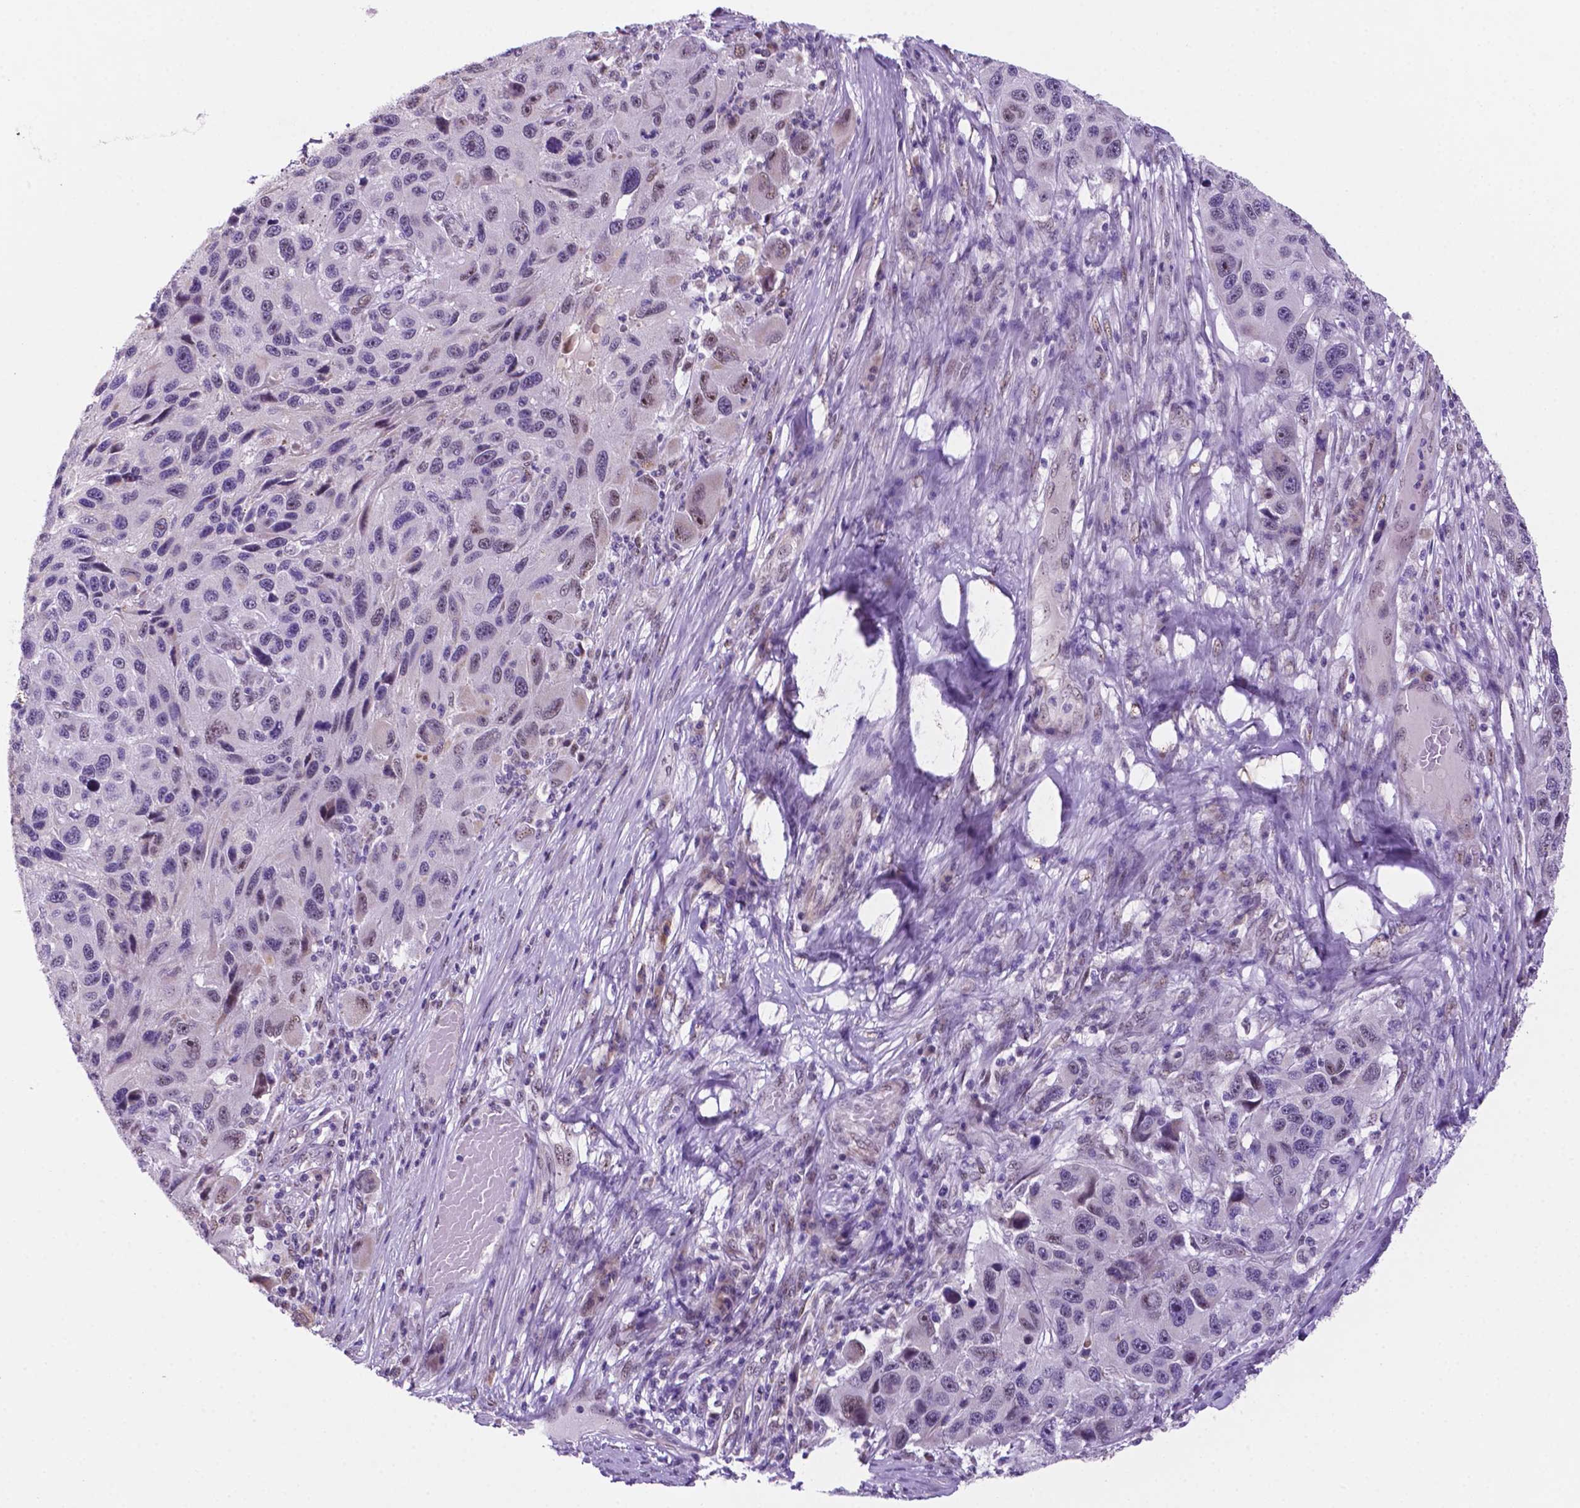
{"staining": {"intensity": "weak", "quantity": "<25%", "location": "nuclear"}, "tissue": "melanoma", "cell_type": "Tumor cells", "image_type": "cancer", "snomed": [{"axis": "morphology", "description": "Malignant melanoma, NOS"}, {"axis": "topography", "description": "Skin"}], "caption": "Protein analysis of melanoma demonstrates no significant positivity in tumor cells.", "gene": "C18orf21", "patient": {"sex": "male", "age": 53}}